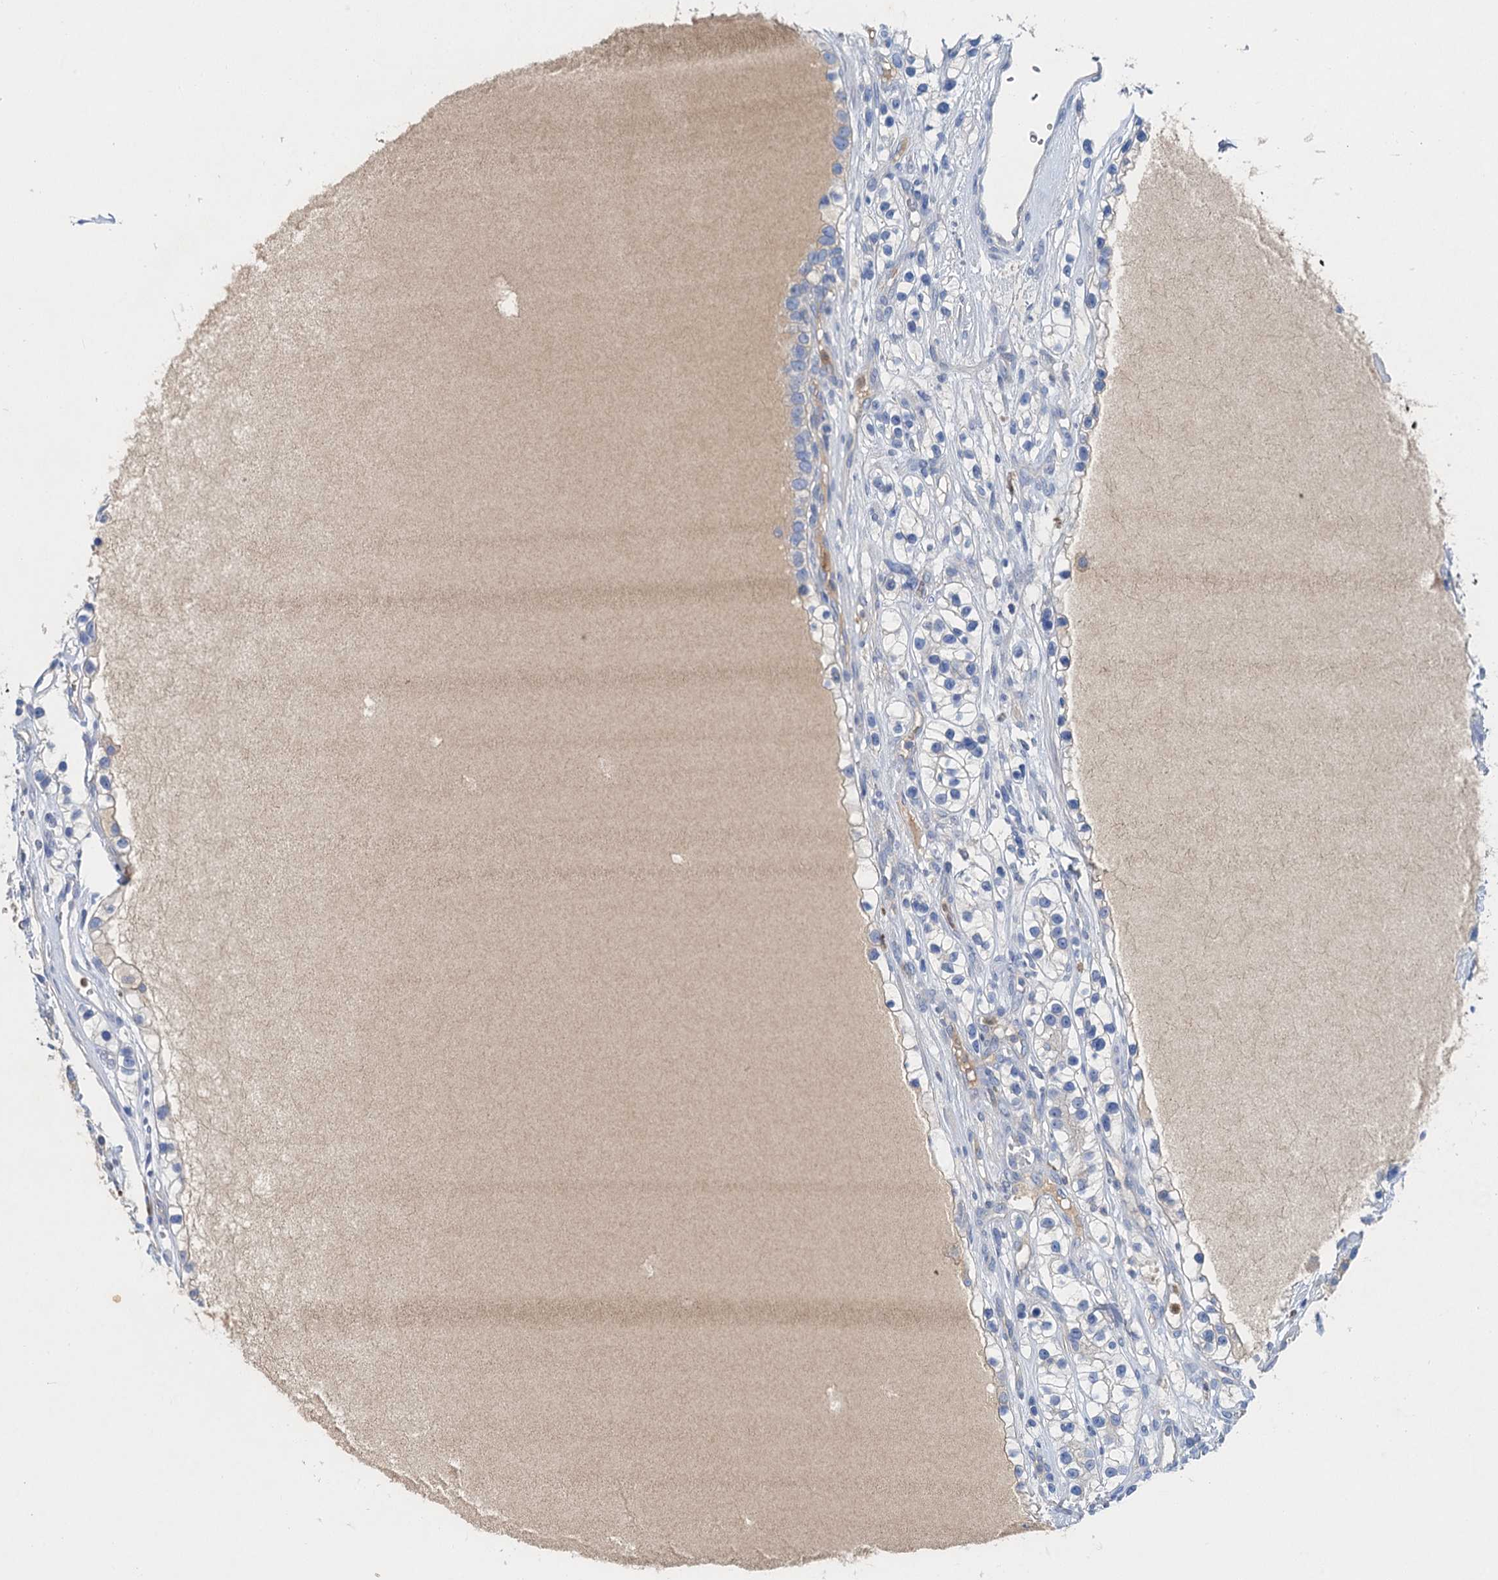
{"staining": {"intensity": "negative", "quantity": "none", "location": "none"}, "tissue": "renal cancer", "cell_type": "Tumor cells", "image_type": "cancer", "snomed": [{"axis": "morphology", "description": "Adenocarcinoma, NOS"}, {"axis": "topography", "description": "Kidney"}], "caption": "High magnification brightfield microscopy of adenocarcinoma (renal) stained with DAB (brown) and counterstained with hematoxylin (blue): tumor cells show no significant positivity. (Brightfield microscopy of DAB IHC at high magnification).", "gene": "OTOA", "patient": {"sex": "female", "age": 57}}